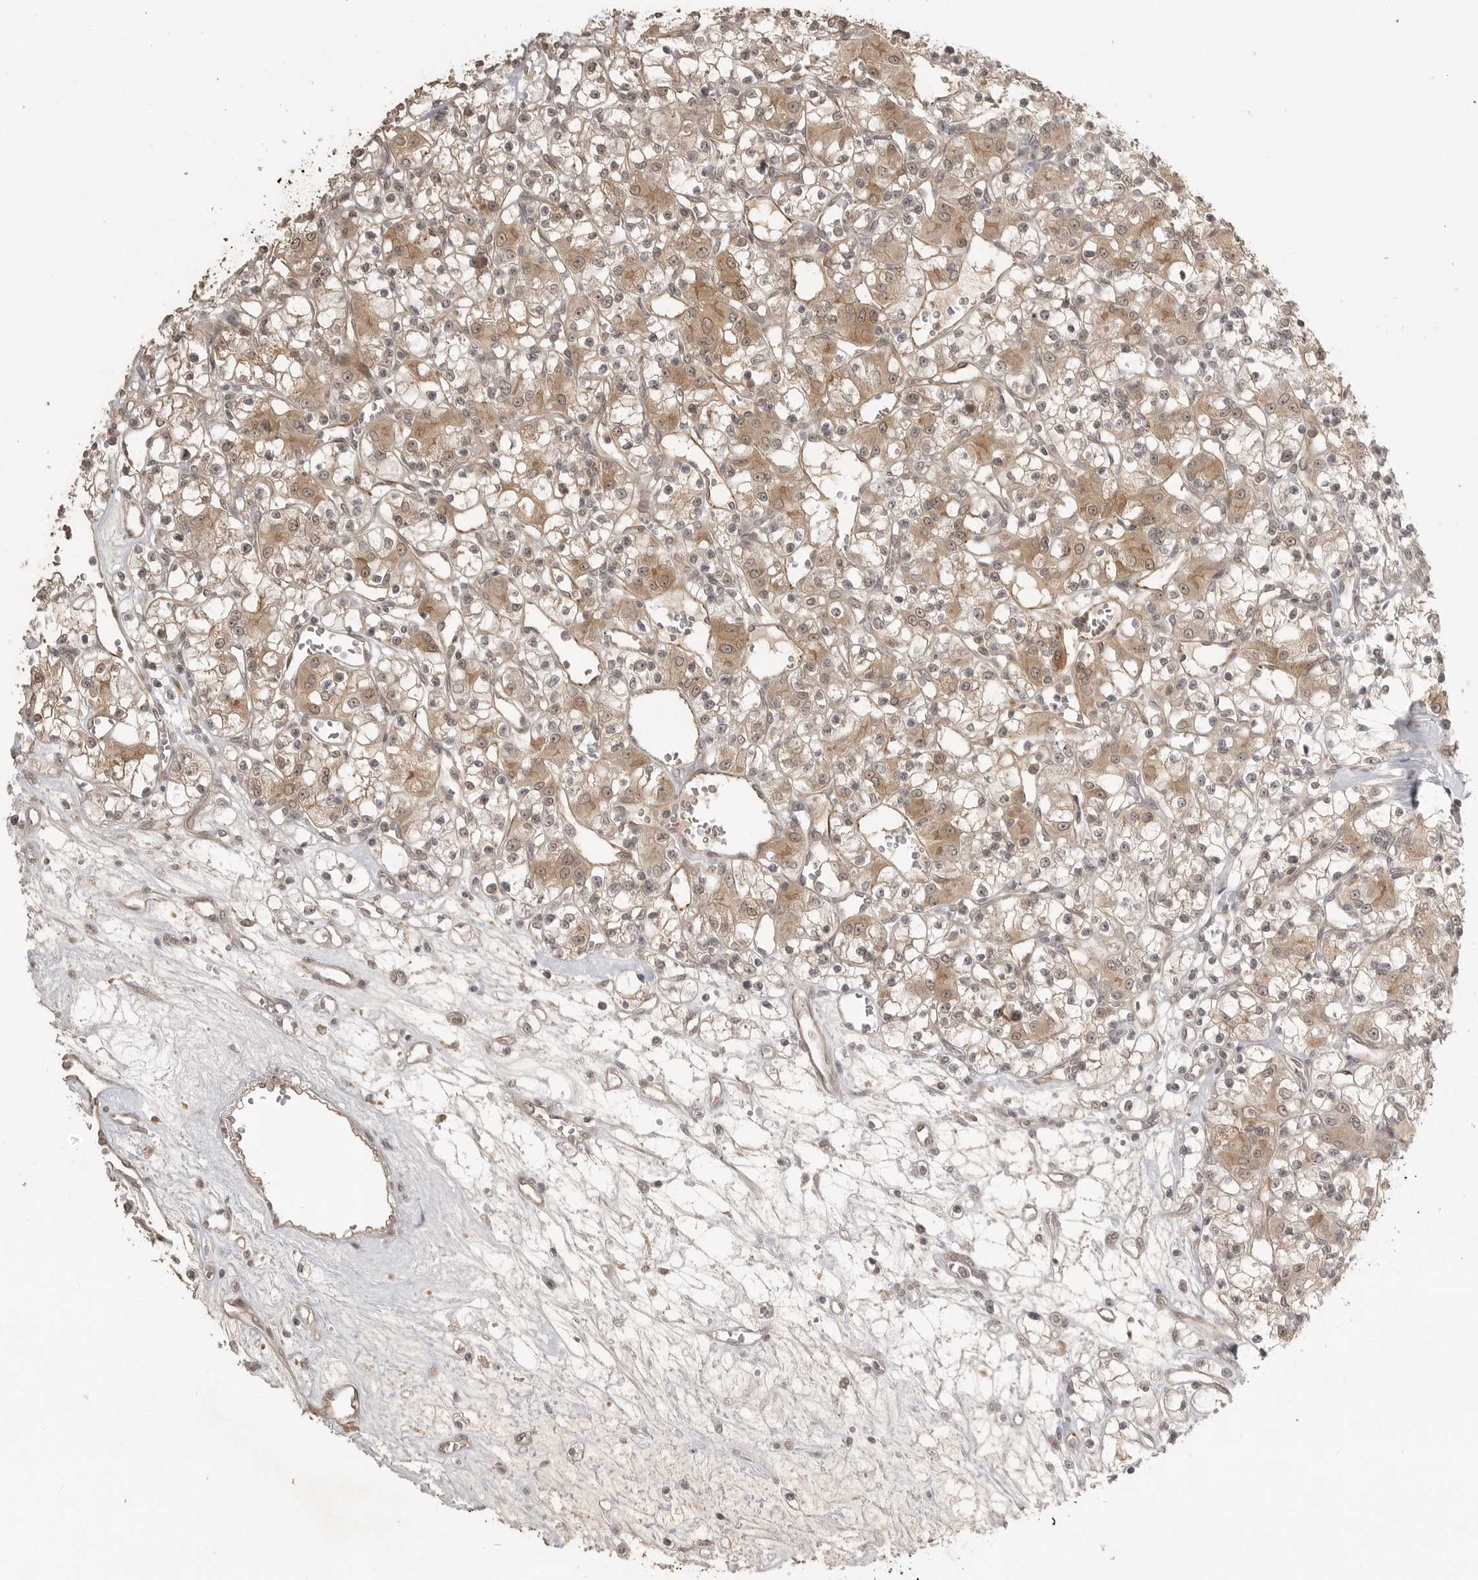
{"staining": {"intensity": "moderate", "quantity": "25%-75%", "location": "cytoplasmic/membranous"}, "tissue": "renal cancer", "cell_type": "Tumor cells", "image_type": "cancer", "snomed": [{"axis": "morphology", "description": "Adenocarcinoma, NOS"}, {"axis": "topography", "description": "Kidney"}], "caption": "This micrograph displays IHC staining of human renal cancer, with medium moderate cytoplasmic/membranous positivity in about 25%-75% of tumor cells.", "gene": "SMG8", "patient": {"sex": "female", "age": 59}}